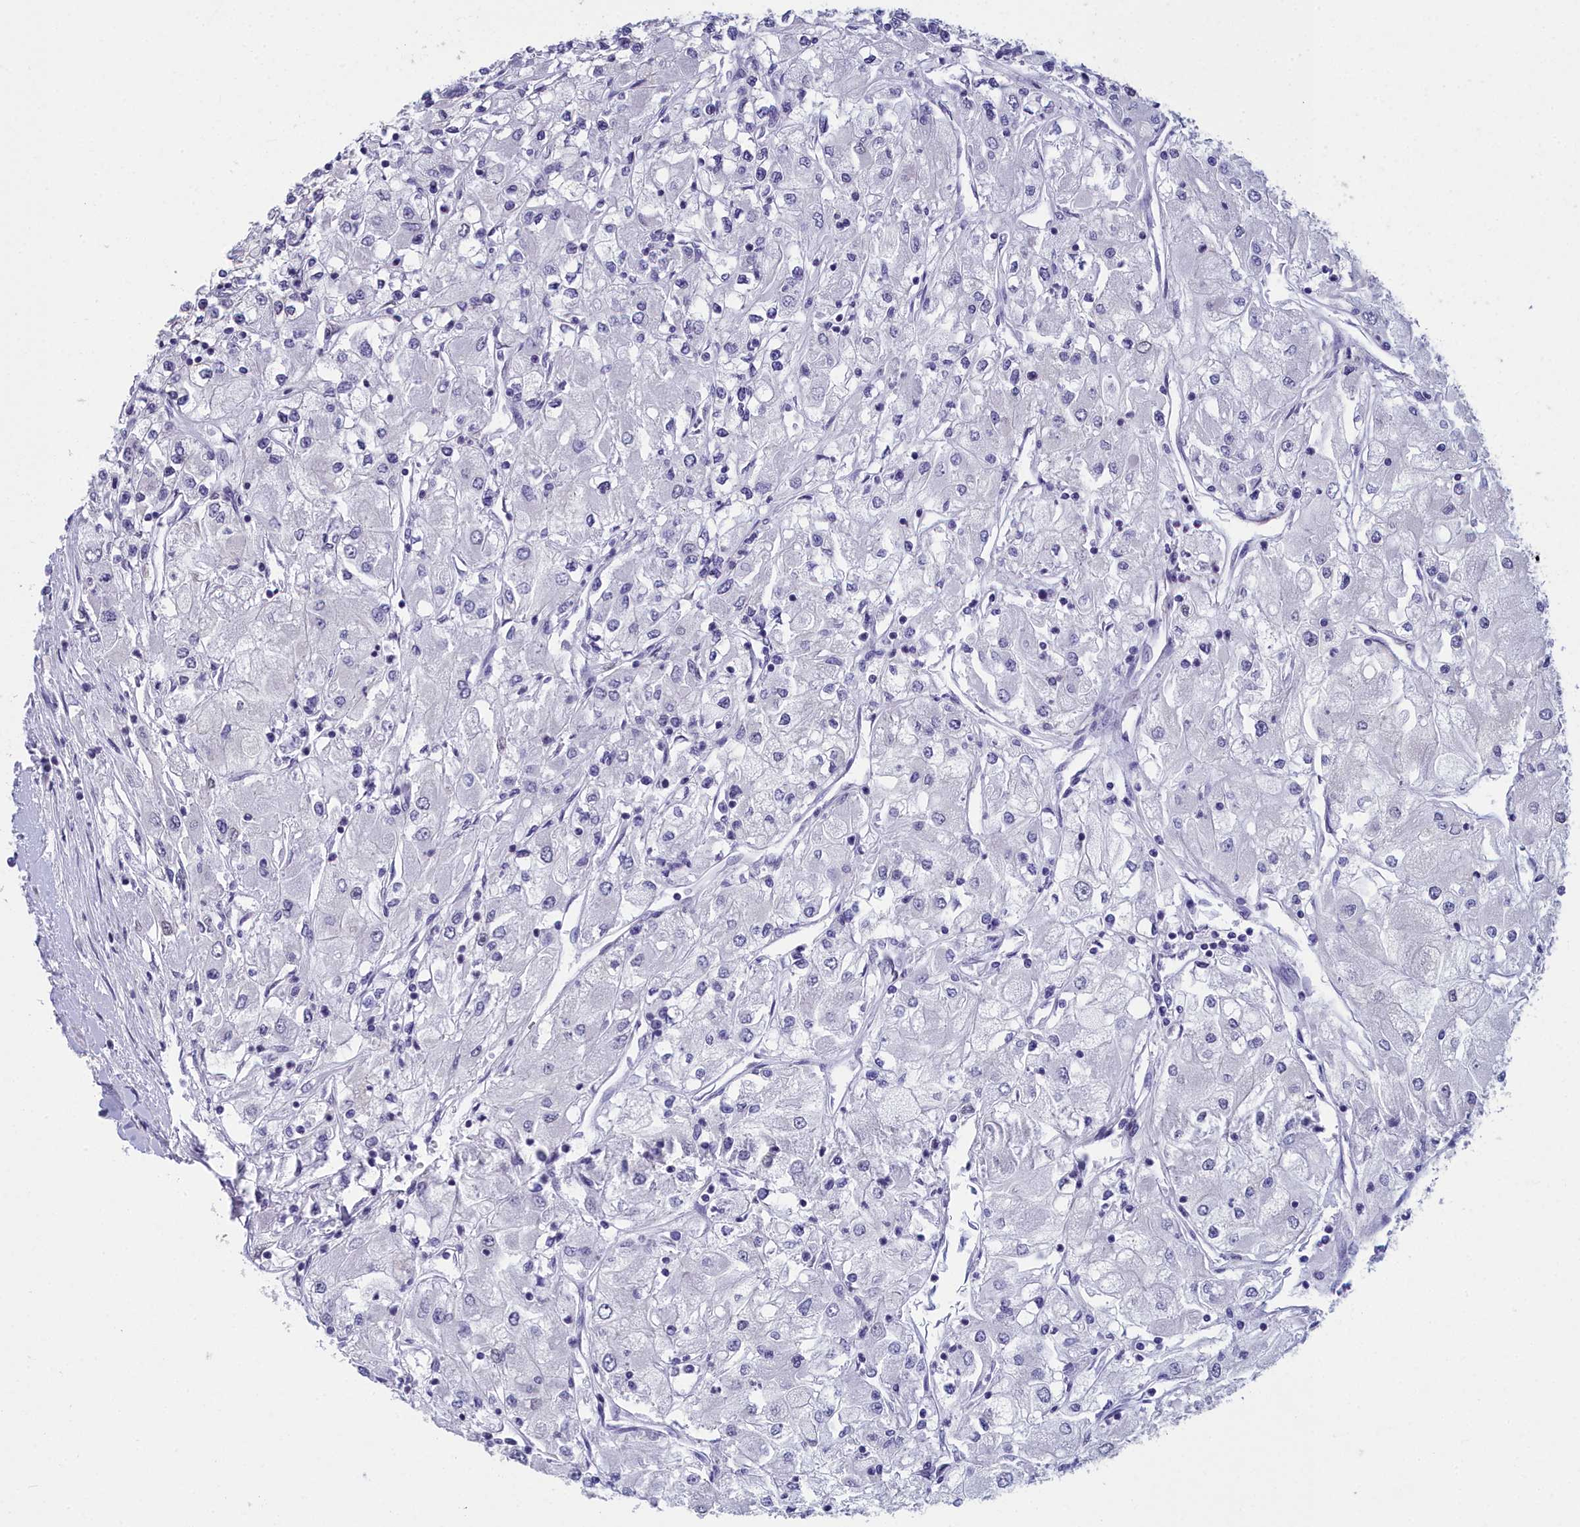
{"staining": {"intensity": "negative", "quantity": "none", "location": "none"}, "tissue": "renal cancer", "cell_type": "Tumor cells", "image_type": "cancer", "snomed": [{"axis": "morphology", "description": "Adenocarcinoma, NOS"}, {"axis": "topography", "description": "Kidney"}], "caption": "There is no significant positivity in tumor cells of renal cancer.", "gene": "CCDC97", "patient": {"sex": "male", "age": 80}}